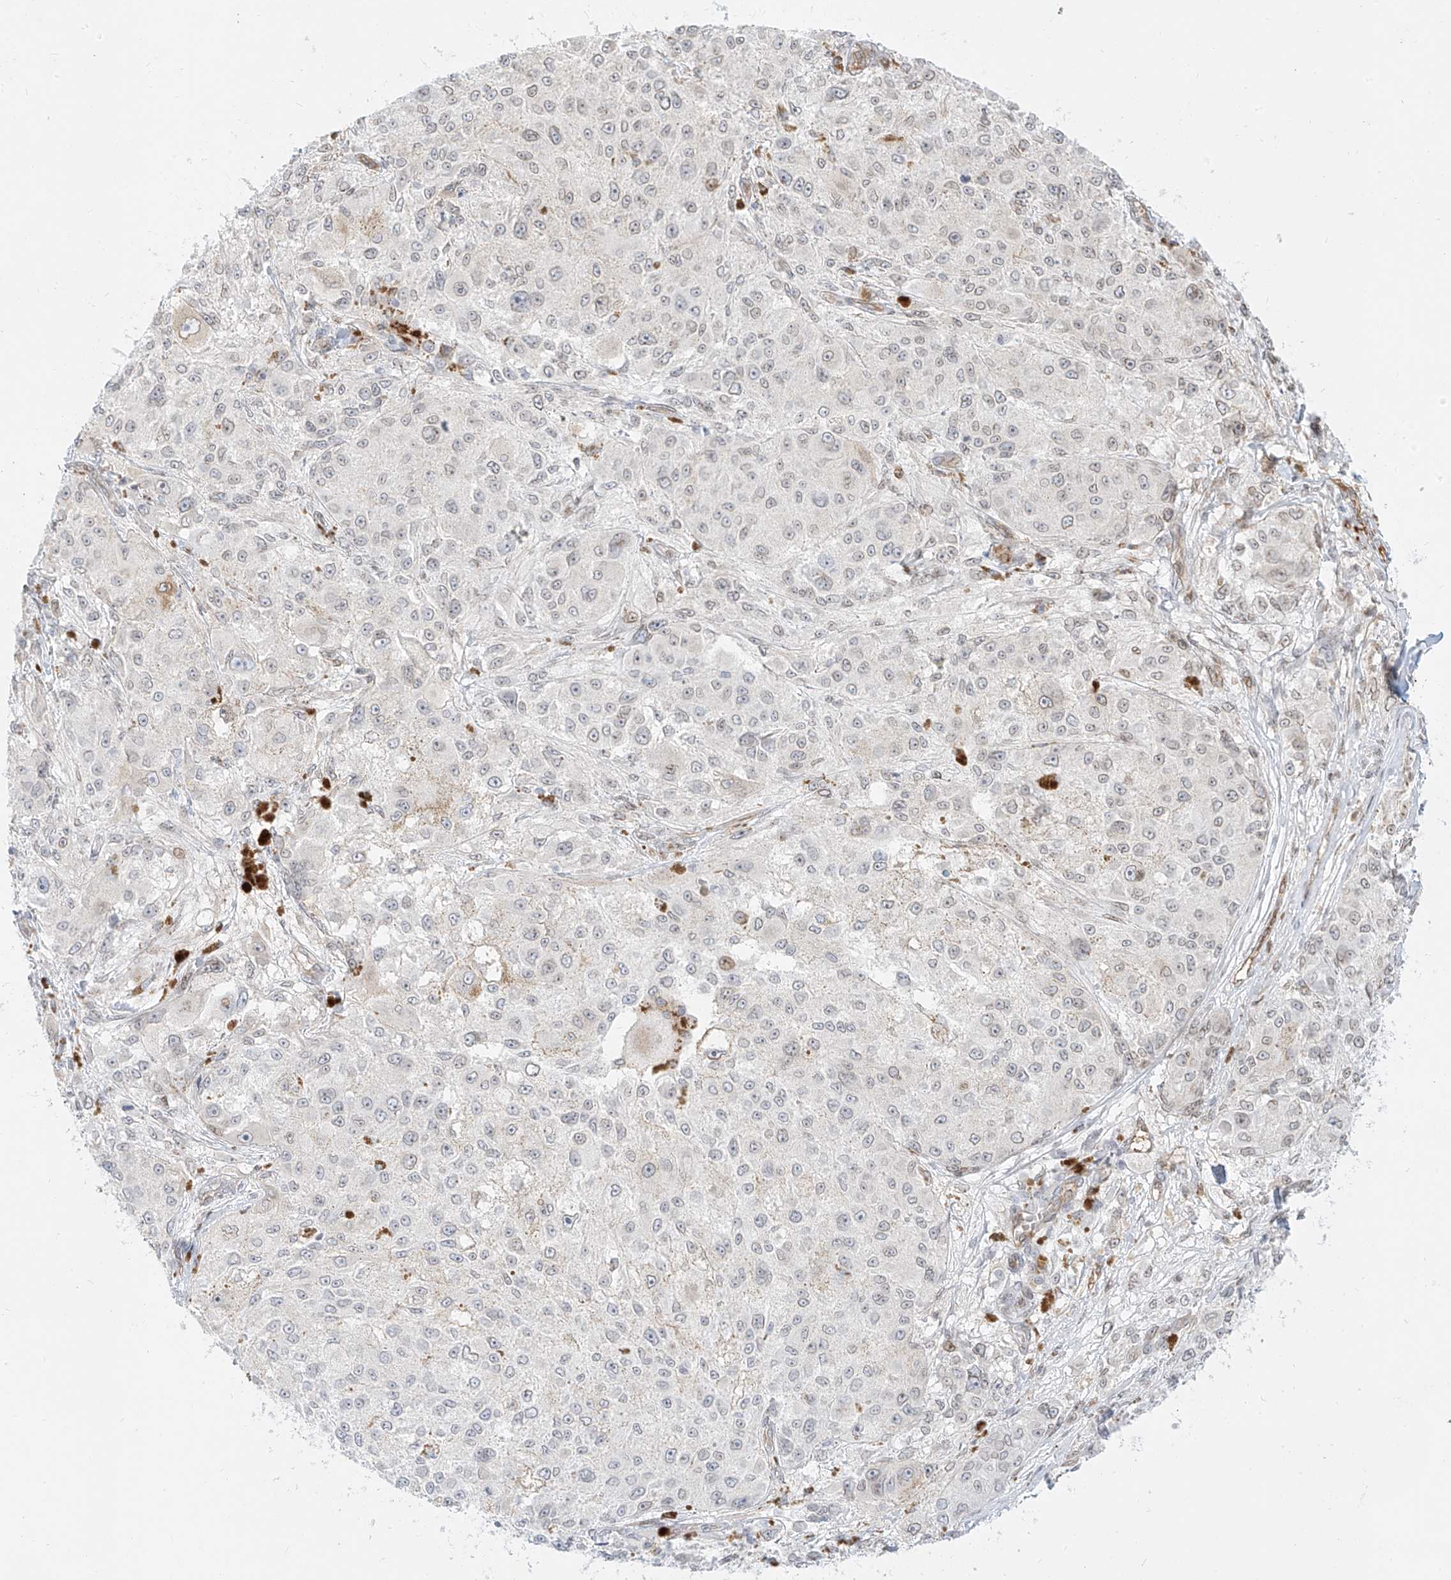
{"staining": {"intensity": "weak", "quantity": "25%-75%", "location": "nuclear"}, "tissue": "melanoma", "cell_type": "Tumor cells", "image_type": "cancer", "snomed": [{"axis": "morphology", "description": "Necrosis, NOS"}, {"axis": "morphology", "description": "Malignant melanoma, NOS"}, {"axis": "topography", "description": "Skin"}], "caption": "Melanoma tissue exhibits weak nuclear positivity in approximately 25%-75% of tumor cells", "gene": "NHSL1", "patient": {"sex": "female", "age": 87}}